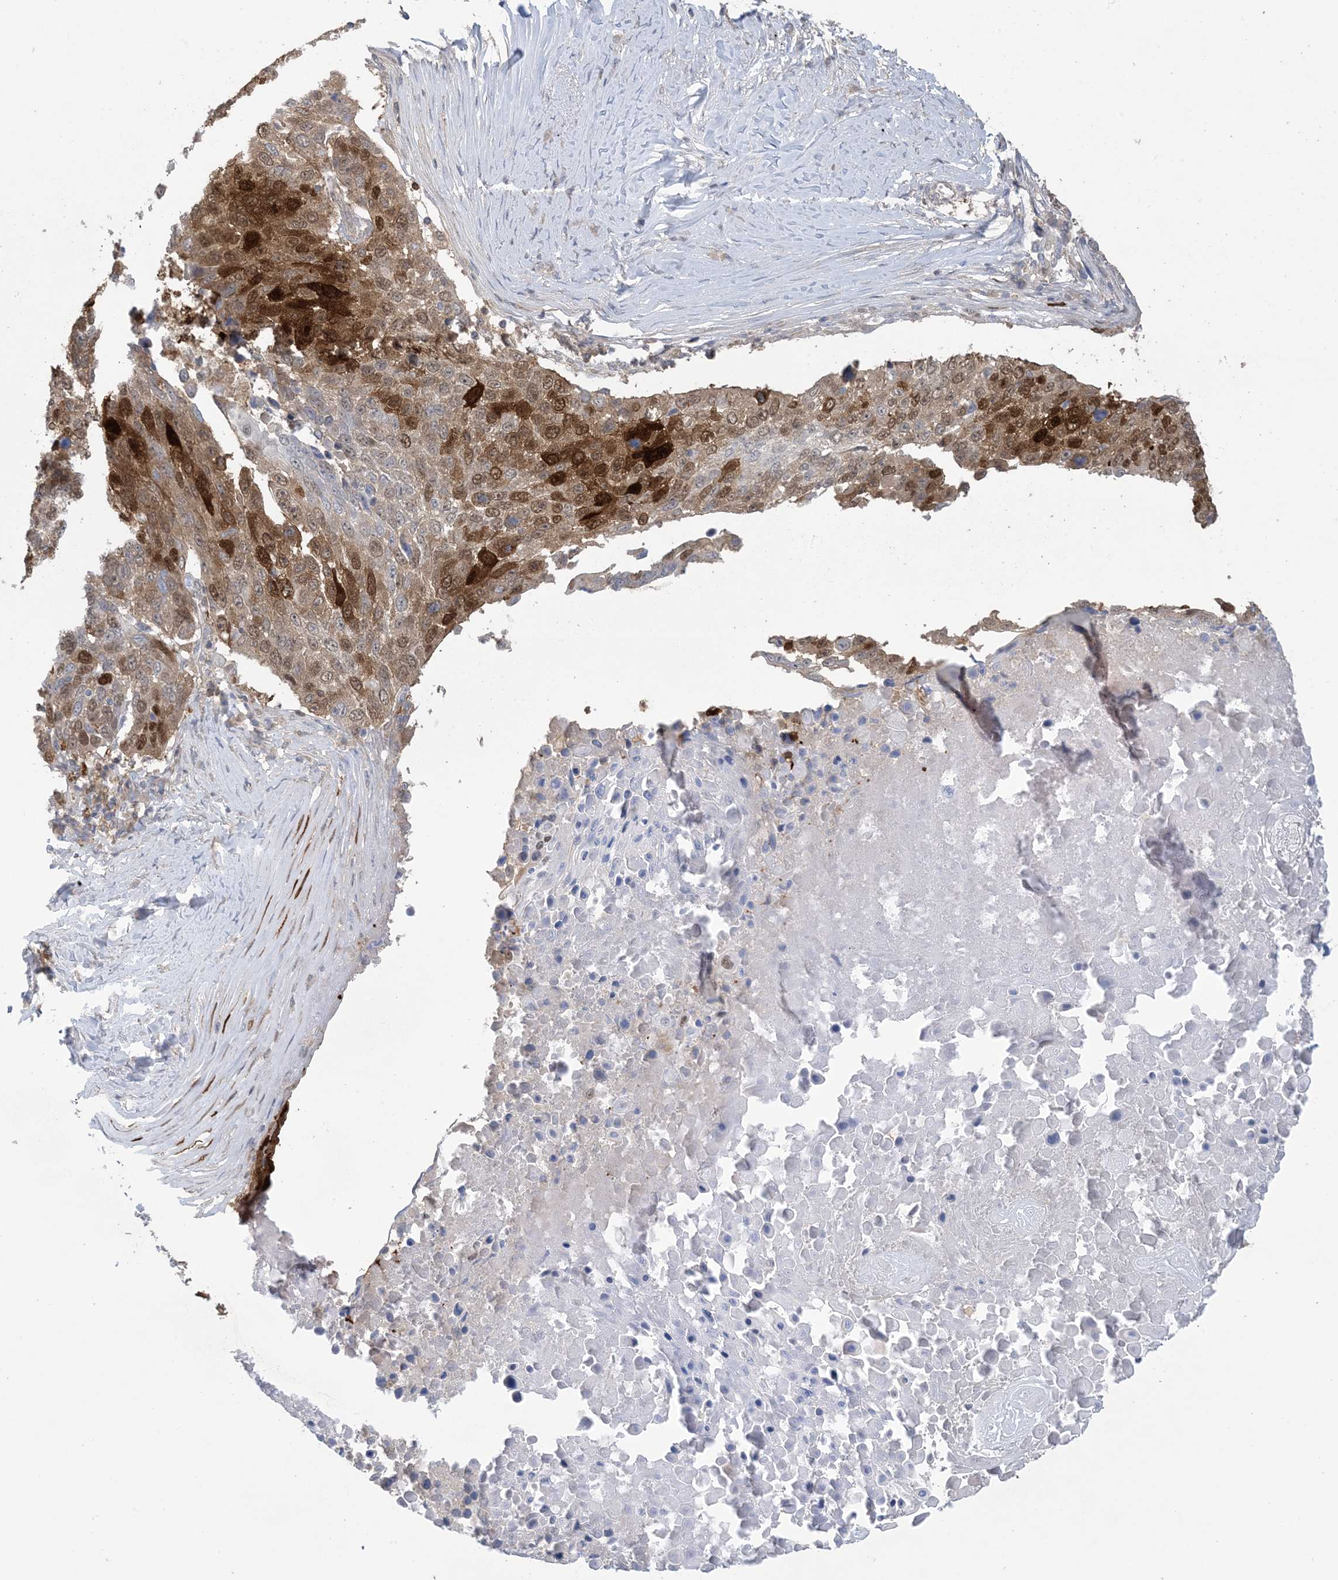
{"staining": {"intensity": "strong", "quantity": "25%-75%", "location": "cytoplasmic/membranous,nuclear"}, "tissue": "lung cancer", "cell_type": "Tumor cells", "image_type": "cancer", "snomed": [{"axis": "morphology", "description": "Squamous cell carcinoma, NOS"}, {"axis": "topography", "description": "Lung"}], "caption": "Lung cancer (squamous cell carcinoma) stained for a protein displays strong cytoplasmic/membranous and nuclear positivity in tumor cells.", "gene": "HMGCS1", "patient": {"sex": "male", "age": 66}}